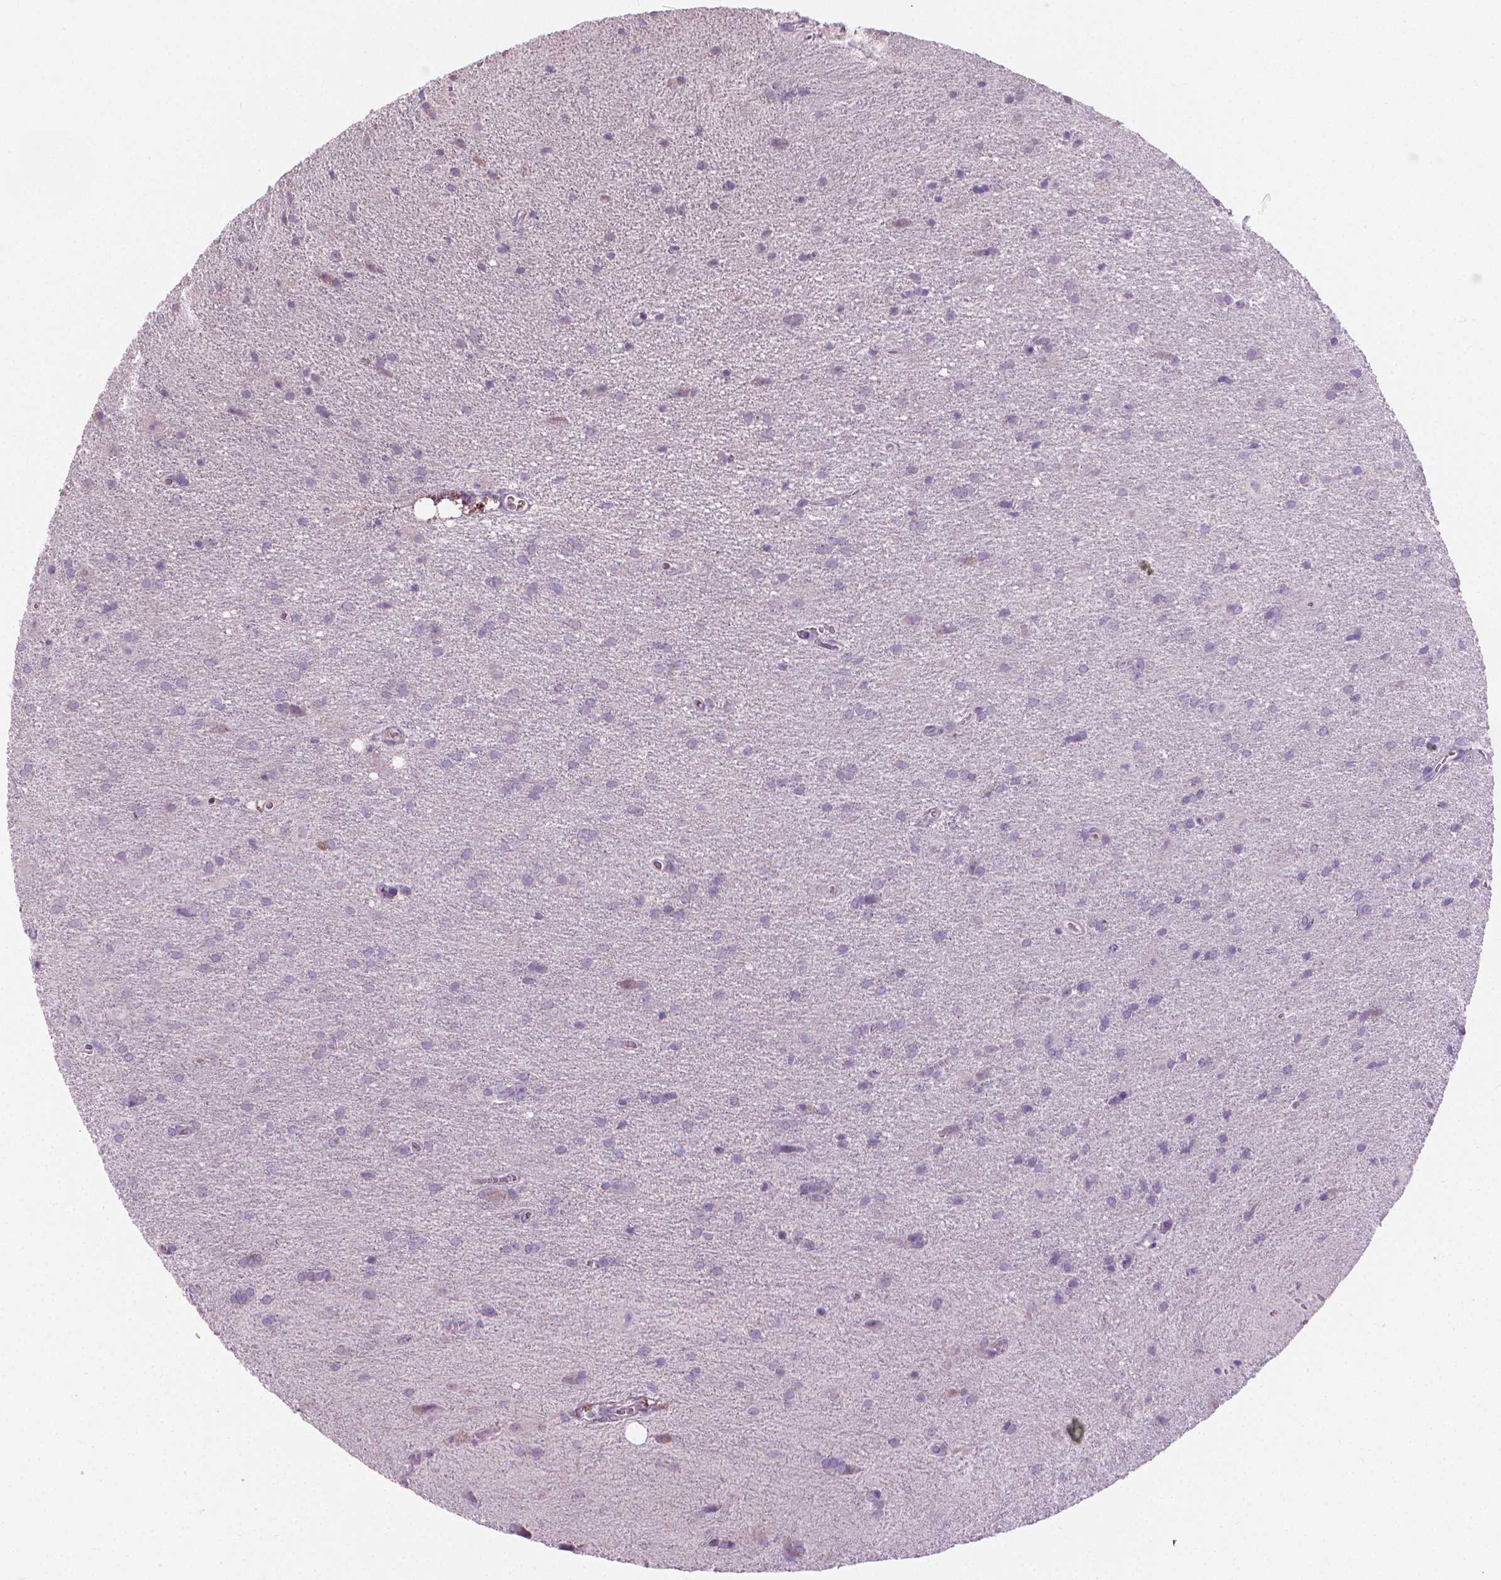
{"staining": {"intensity": "negative", "quantity": "none", "location": "none"}, "tissue": "glioma", "cell_type": "Tumor cells", "image_type": "cancer", "snomed": [{"axis": "morphology", "description": "Glioma, malignant, Low grade"}, {"axis": "topography", "description": "Brain"}], "caption": "Immunohistochemistry photomicrograph of glioma stained for a protein (brown), which displays no expression in tumor cells.", "gene": "CABCOCO1", "patient": {"sex": "male", "age": 58}}